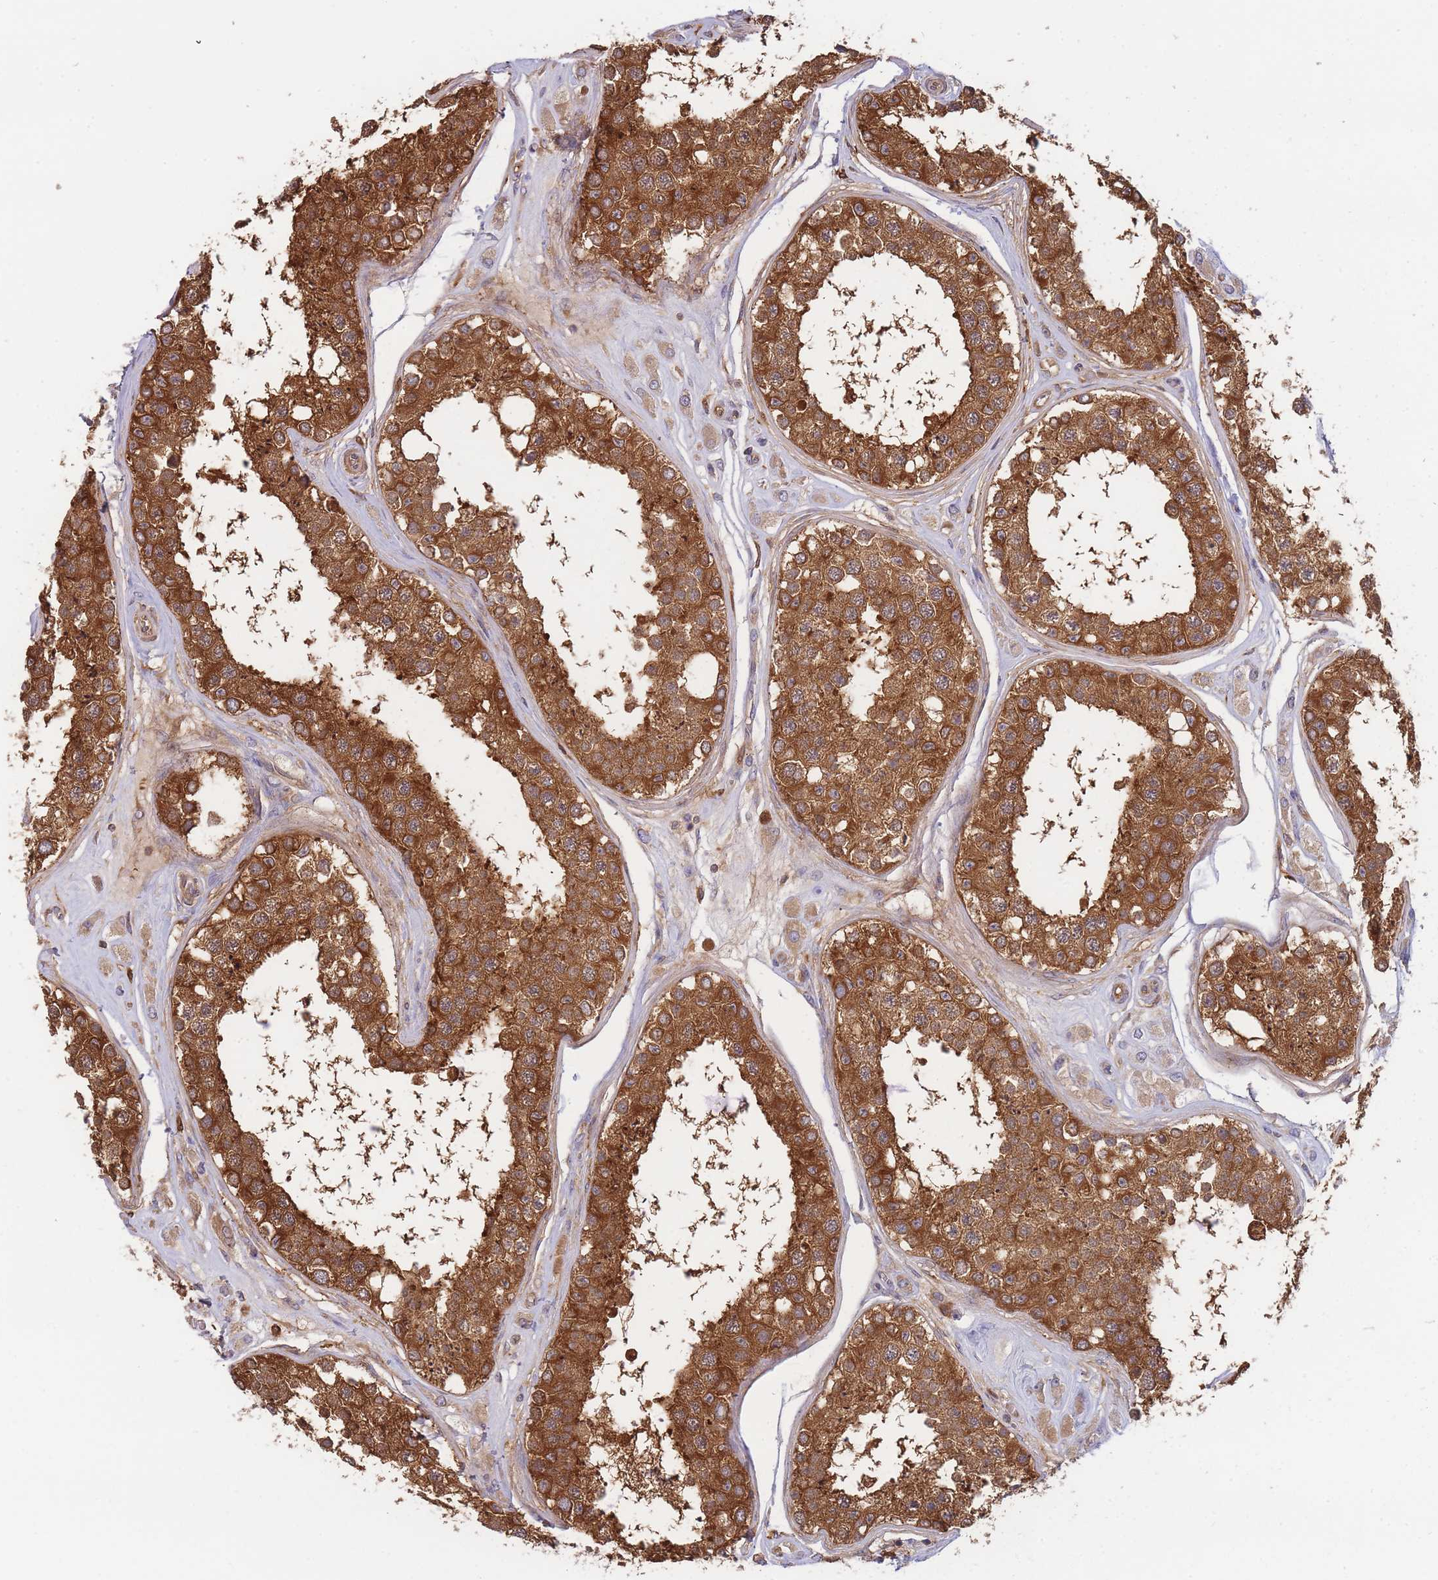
{"staining": {"intensity": "strong", "quantity": ">75%", "location": "cytoplasmic/membranous"}, "tissue": "testis", "cell_type": "Cells in seminiferous ducts", "image_type": "normal", "snomed": [{"axis": "morphology", "description": "Normal tissue, NOS"}, {"axis": "topography", "description": "Testis"}], "caption": "Normal testis reveals strong cytoplasmic/membranous positivity in approximately >75% of cells in seminiferous ducts.", "gene": "SLC4A9", "patient": {"sex": "male", "age": 25}}